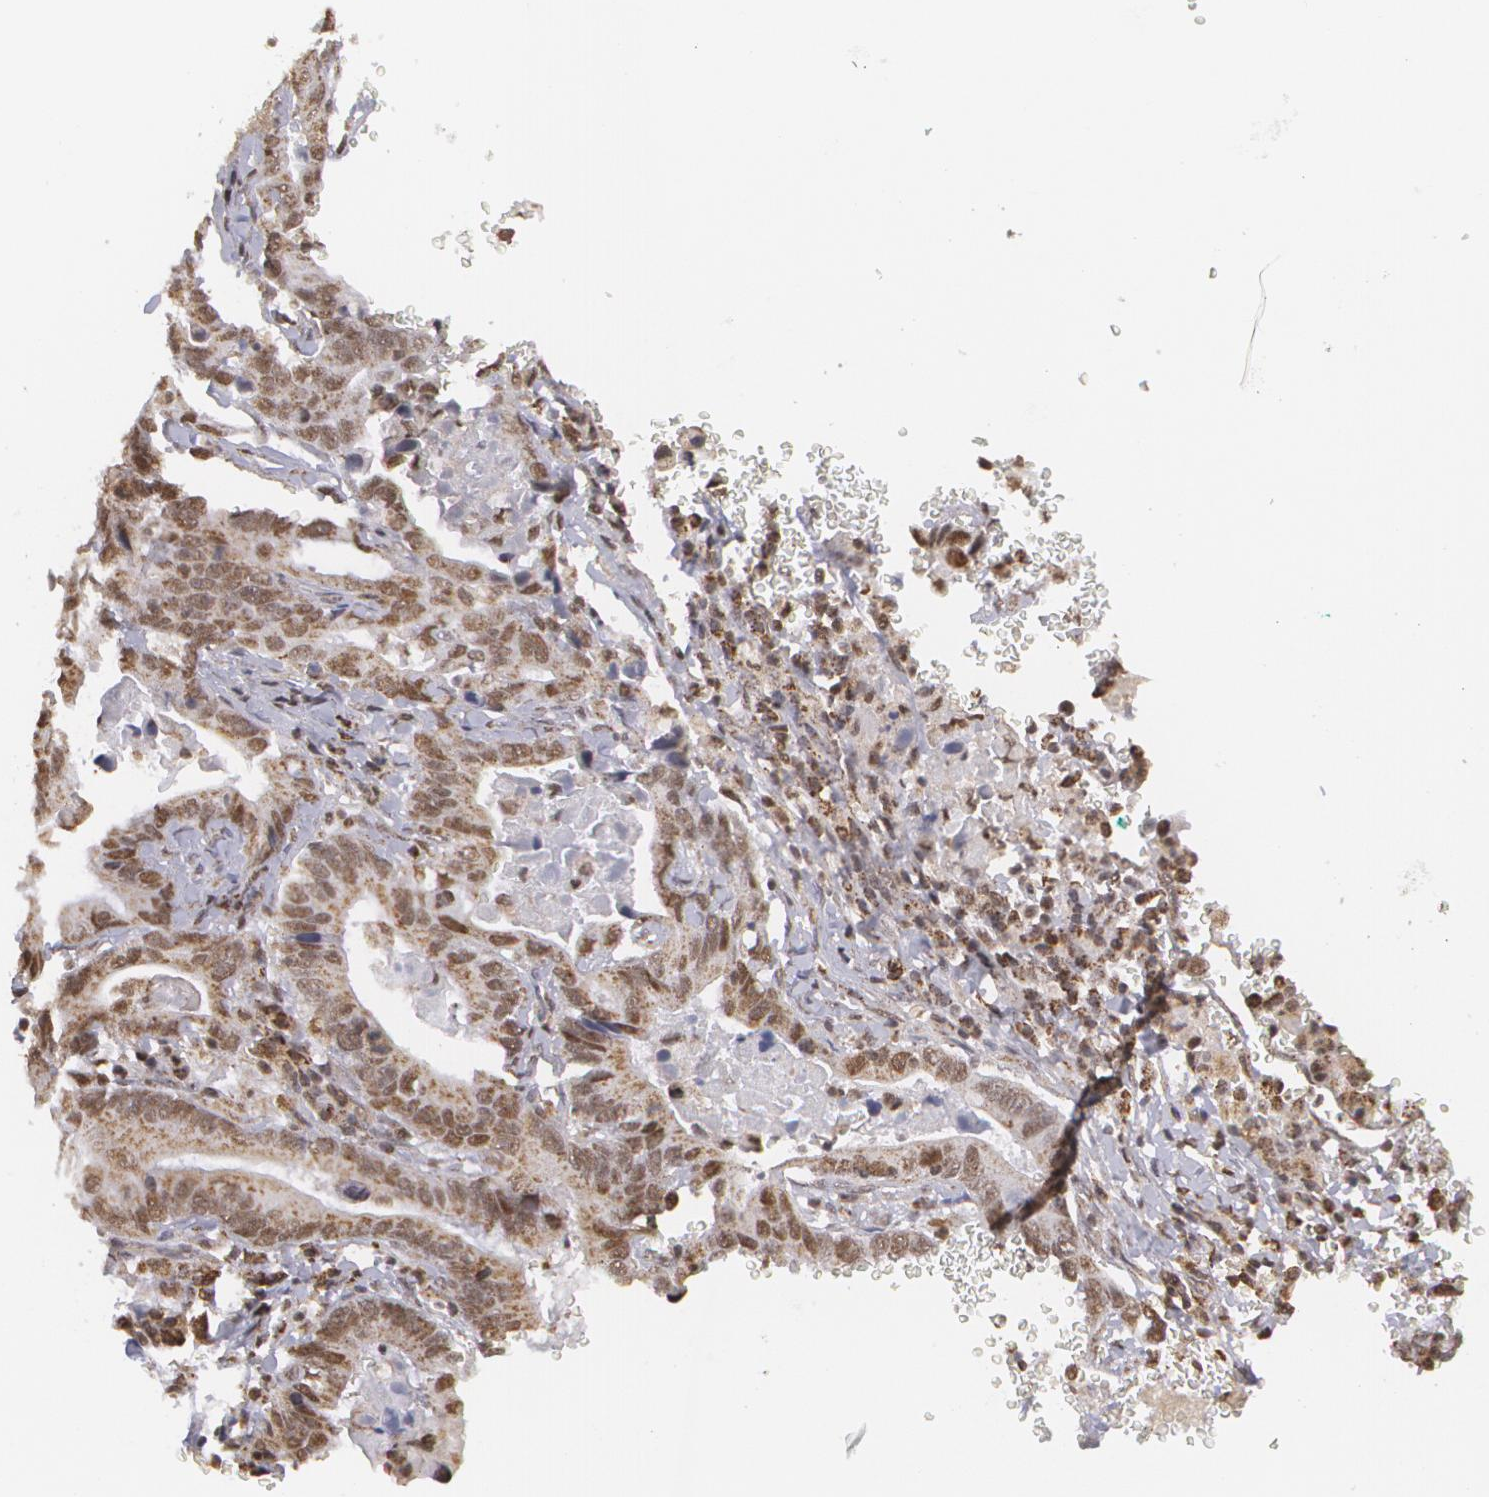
{"staining": {"intensity": "moderate", "quantity": ">75%", "location": "nuclear"}, "tissue": "stomach cancer", "cell_type": "Tumor cells", "image_type": "cancer", "snomed": [{"axis": "morphology", "description": "Adenocarcinoma, NOS"}, {"axis": "topography", "description": "Stomach, upper"}], "caption": "Immunohistochemistry (IHC) (DAB (3,3'-diaminobenzidine)) staining of human stomach cancer (adenocarcinoma) shows moderate nuclear protein positivity in about >75% of tumor cells.", "gene": "MXD1", "patient": {"sex": "male", "age": 63}}